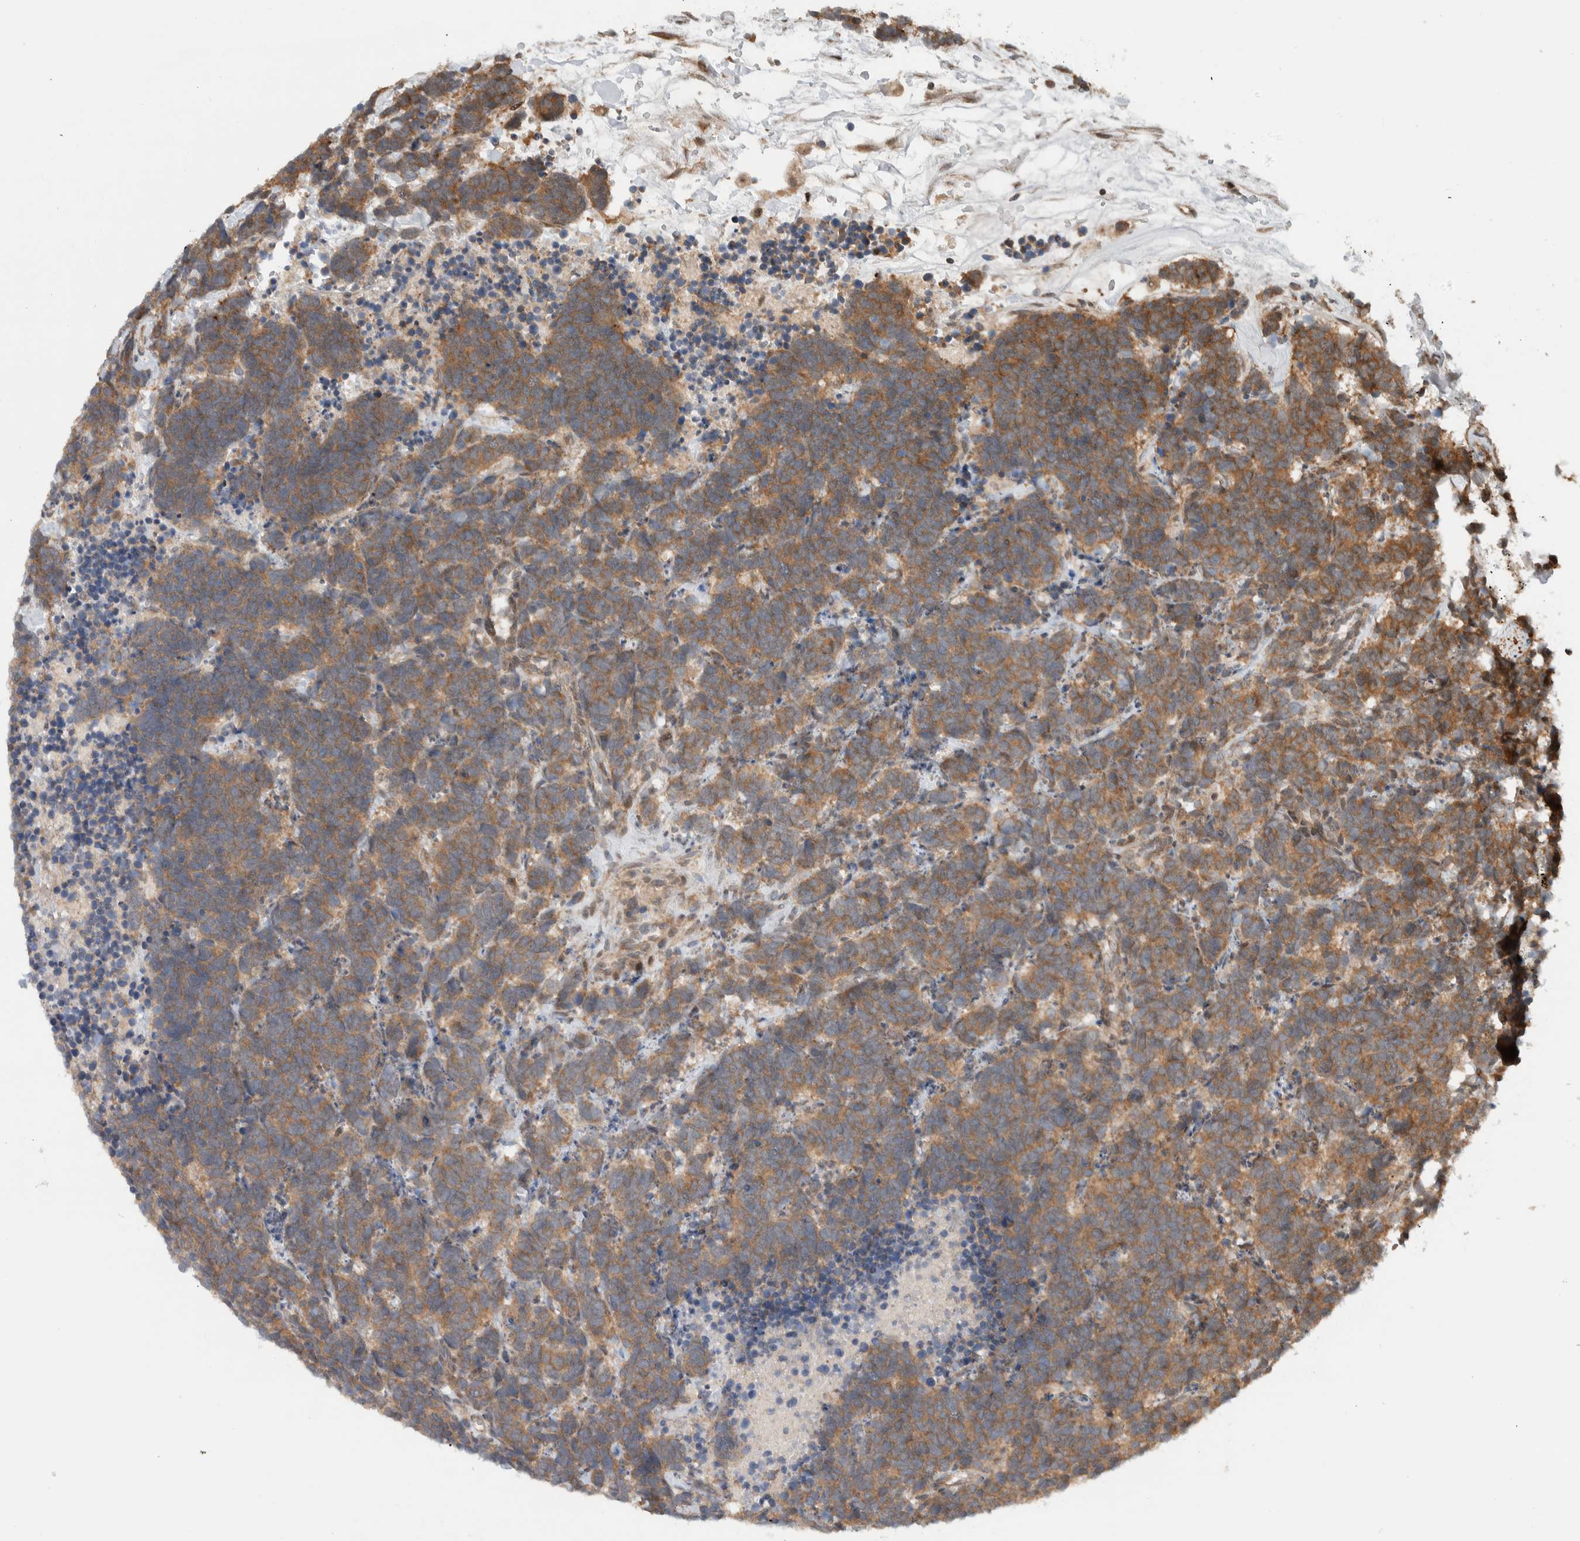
{"staining": {"intensity": "moderate", "quantity": ">75%", "location": "cytoplasmic/membranous"}, "tissue": "carcinoid", "cell_type": "Tumor cells", "image_type": "cancer", "snomed": [{"axis": "morphology", "description": "Carcinoma, NOS"}, {"axis": "morphology", "description": "Carcinoid, malignant, NOS"}, {"axis": "topography", "description": "Urinary bladder"}], "caption": "Human carcinoid stained with a brown dye reveals moderate cytoplasmic/membranous positive positivity in about >75% of tumor cells.", "gene": "KLHL6", "patient": {"sex": "male", "age": 57}}